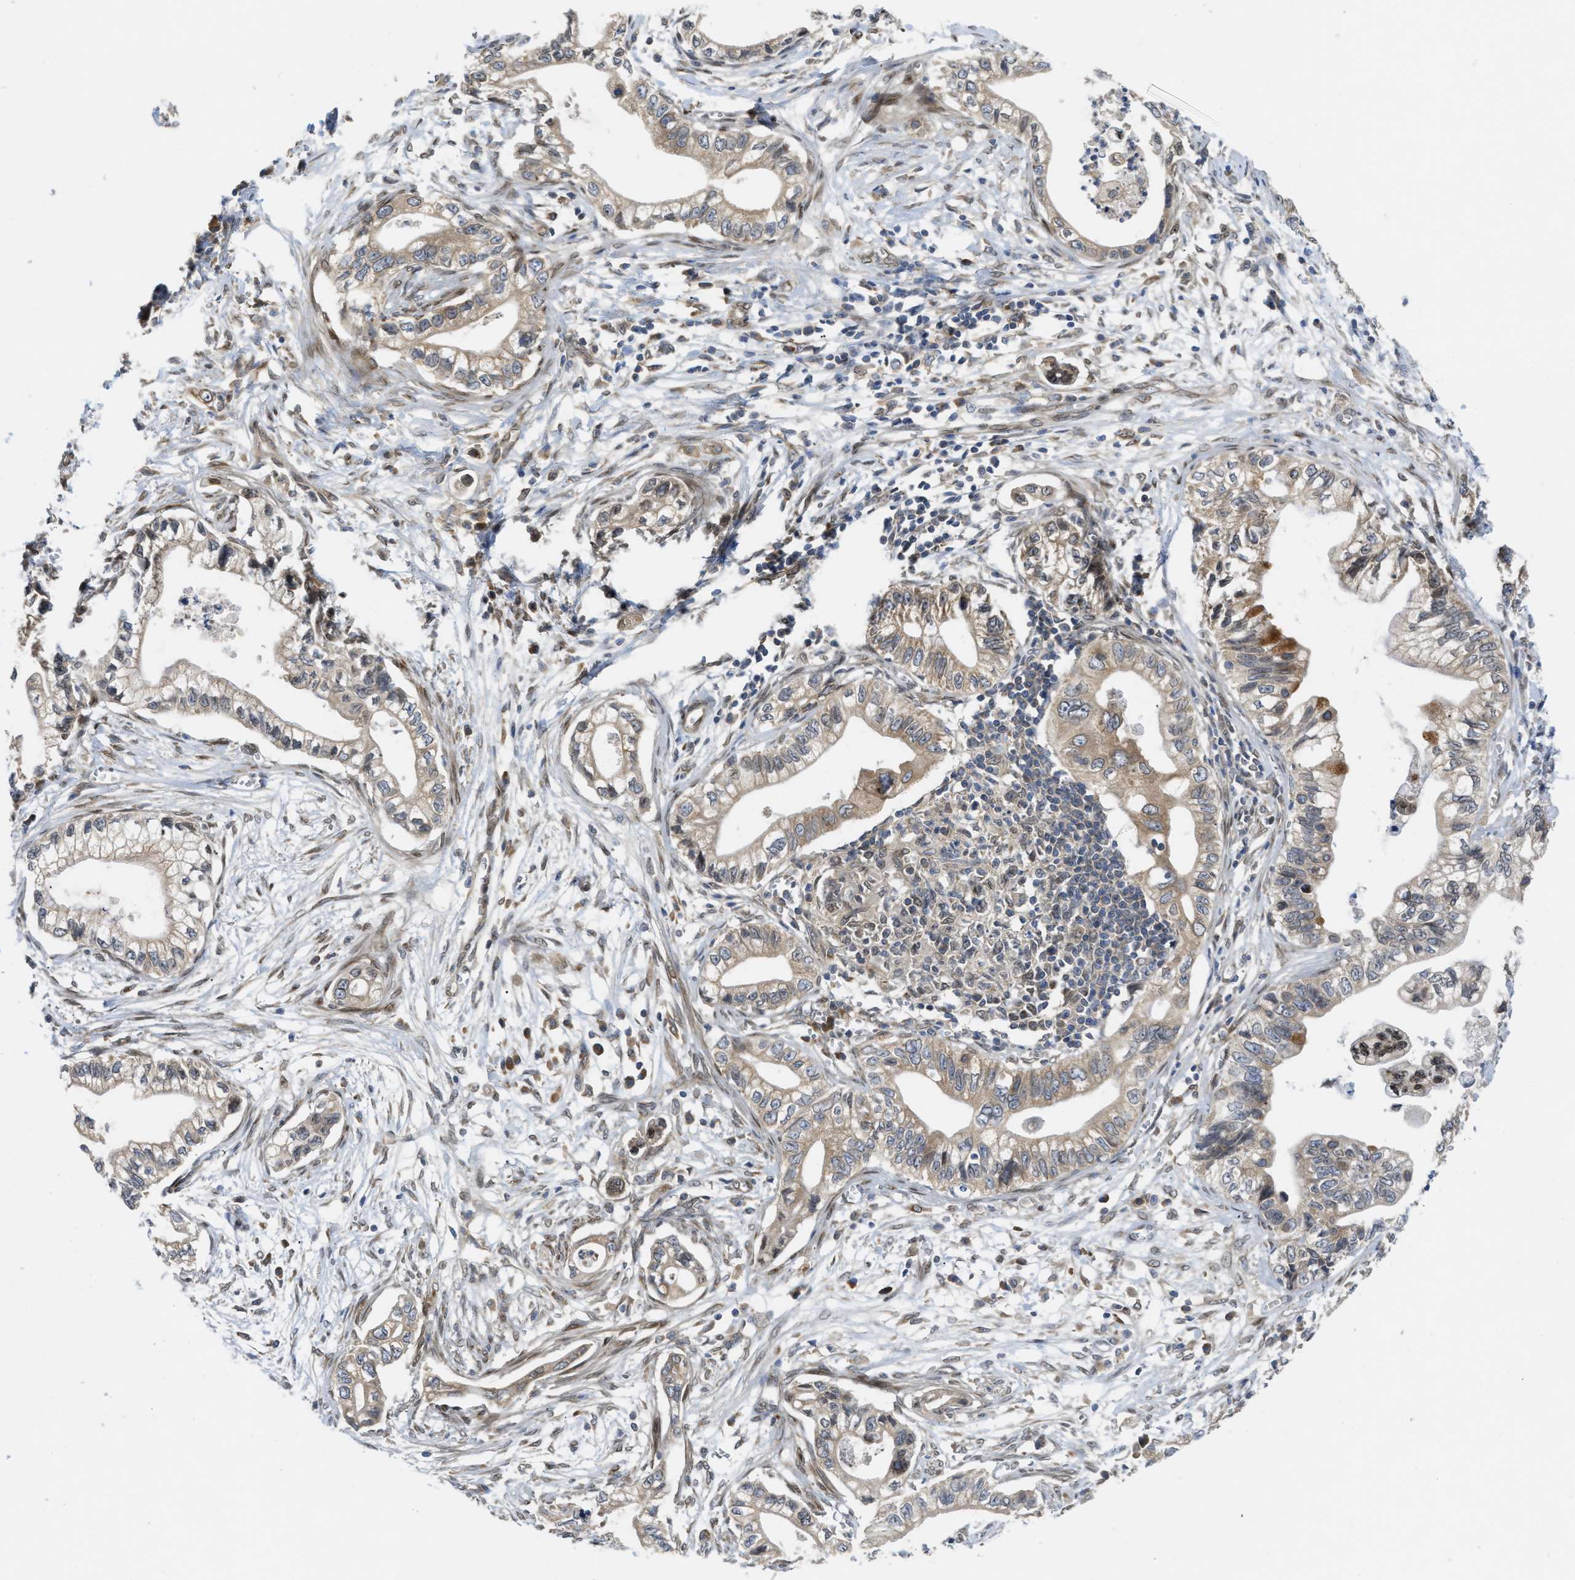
{"staining": {"intensity": "weak", "quantity": ">75%", "location": "cytoplasmic/membranous"}, "tissue": "pancreatic cancer", "cell_type": "Tumor cells", "image_type": "cancer", "snomed": [{"axis": "morphology", "description": "Adenocarcinoma, NOS"}, {"axis": "topography", "description": "Pancreas"}], "caption": "This photomicrograph reveals pancreatic cancer stained with immunohistochemistry (IHC) to label a protein in brown. The cytoplasmic/membranous of tumor cells show weak positivity for the protein. Nuclei are counter-stained blue.", "gene": "EIF2AK3", "patient": {"sex": "male", "age": 56}}